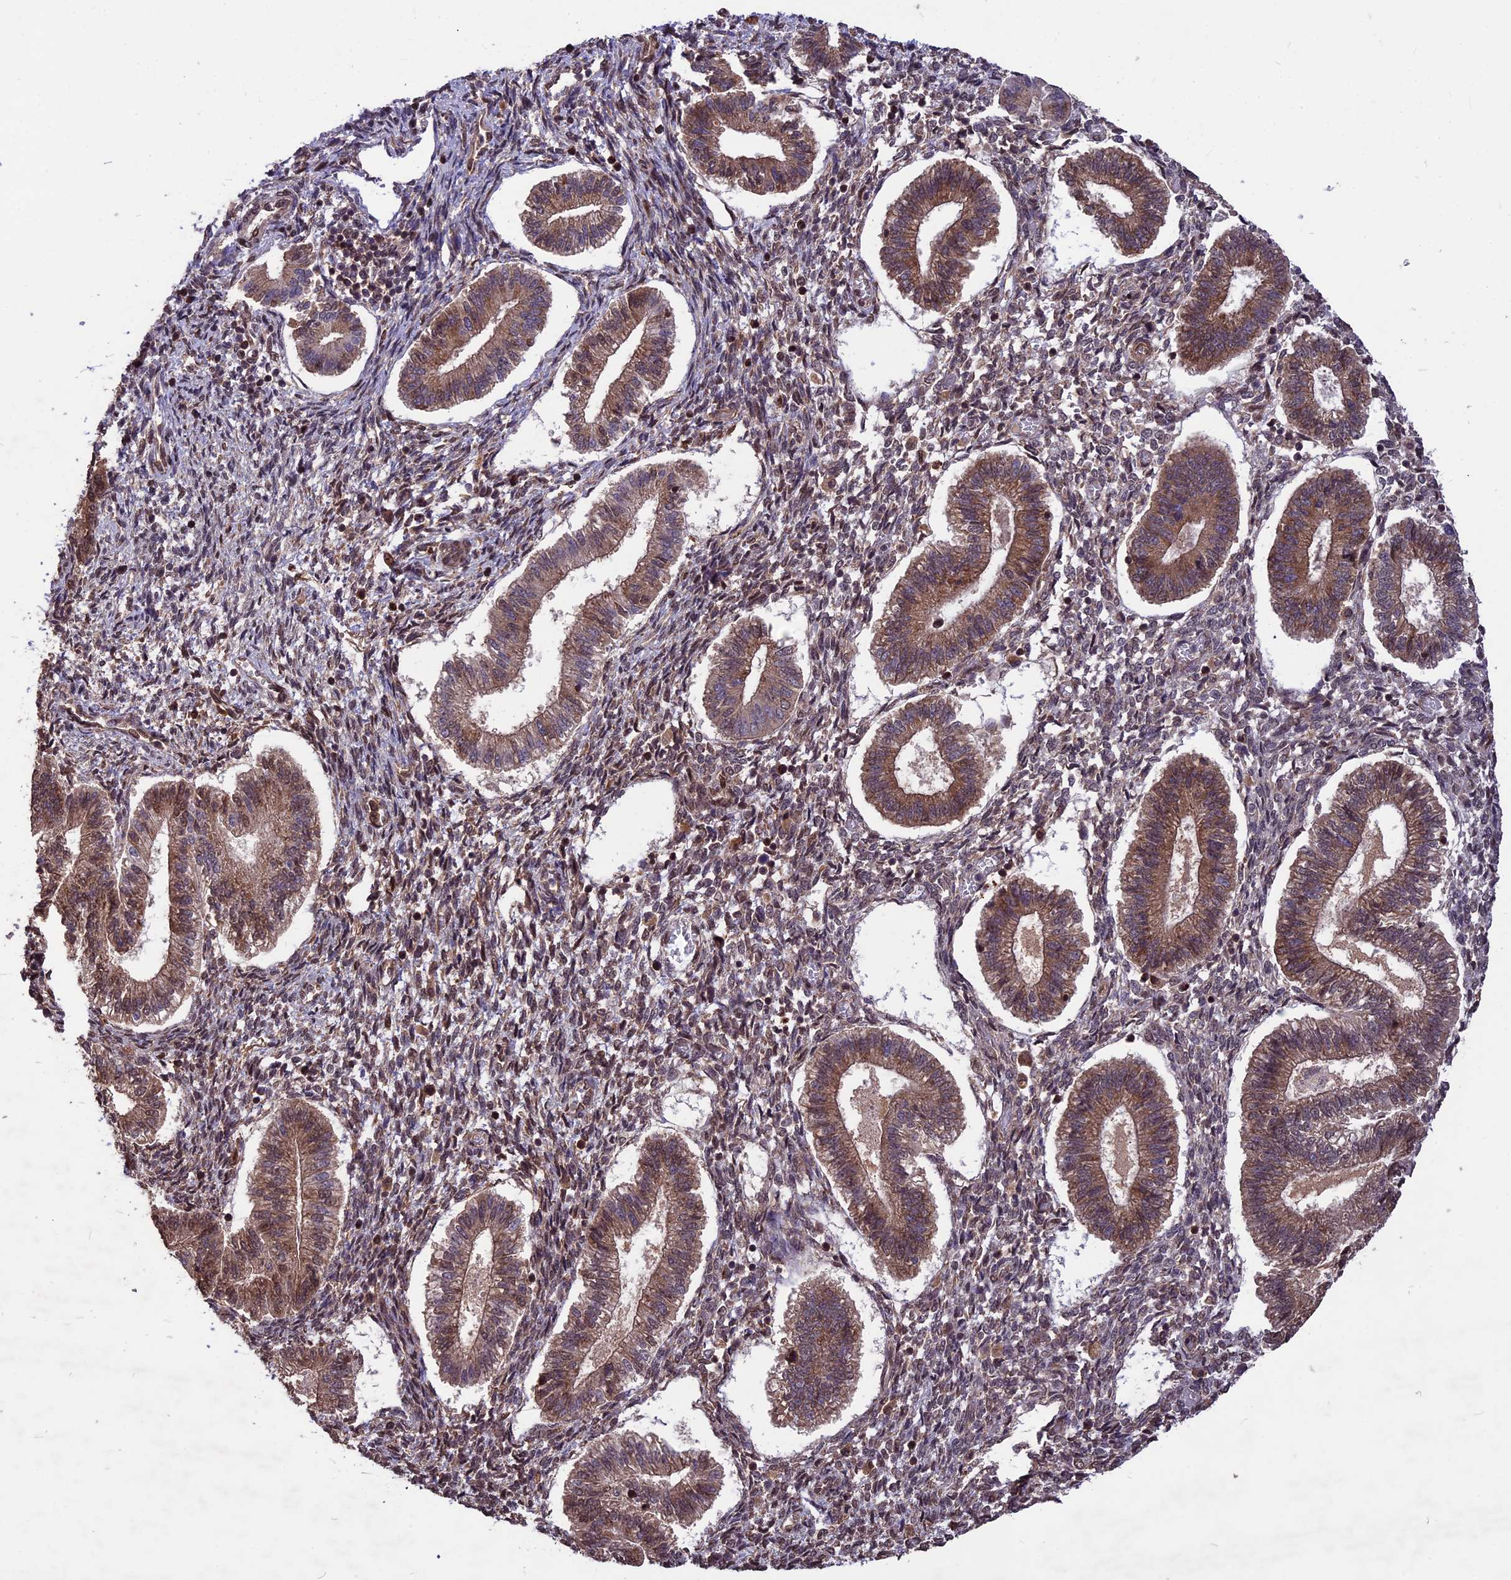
{"staining": {"intensity": "moderate", "quantity": ">75%", "location": "cytoplasmic/membranous,nuclear"}, "tissue": "endometrium", "cell_type": "Cells in endometrial stroma", "image_type": "normal", "snomed": [{"axis": "morphology", "description": "Normal tissue, NOS"}, {"axis": "topography", "description": "Endometrium"}], "caption": "IHC micrograph of normal endometrium stained for a protein (brown), which shows medium levels of moderate cytoplasmic/membranous,nuclear staining in approximately >75% of cells in endometrial stroma.", "gene": "ZNF598", "patient": {"sex": "female", "age": 25}}